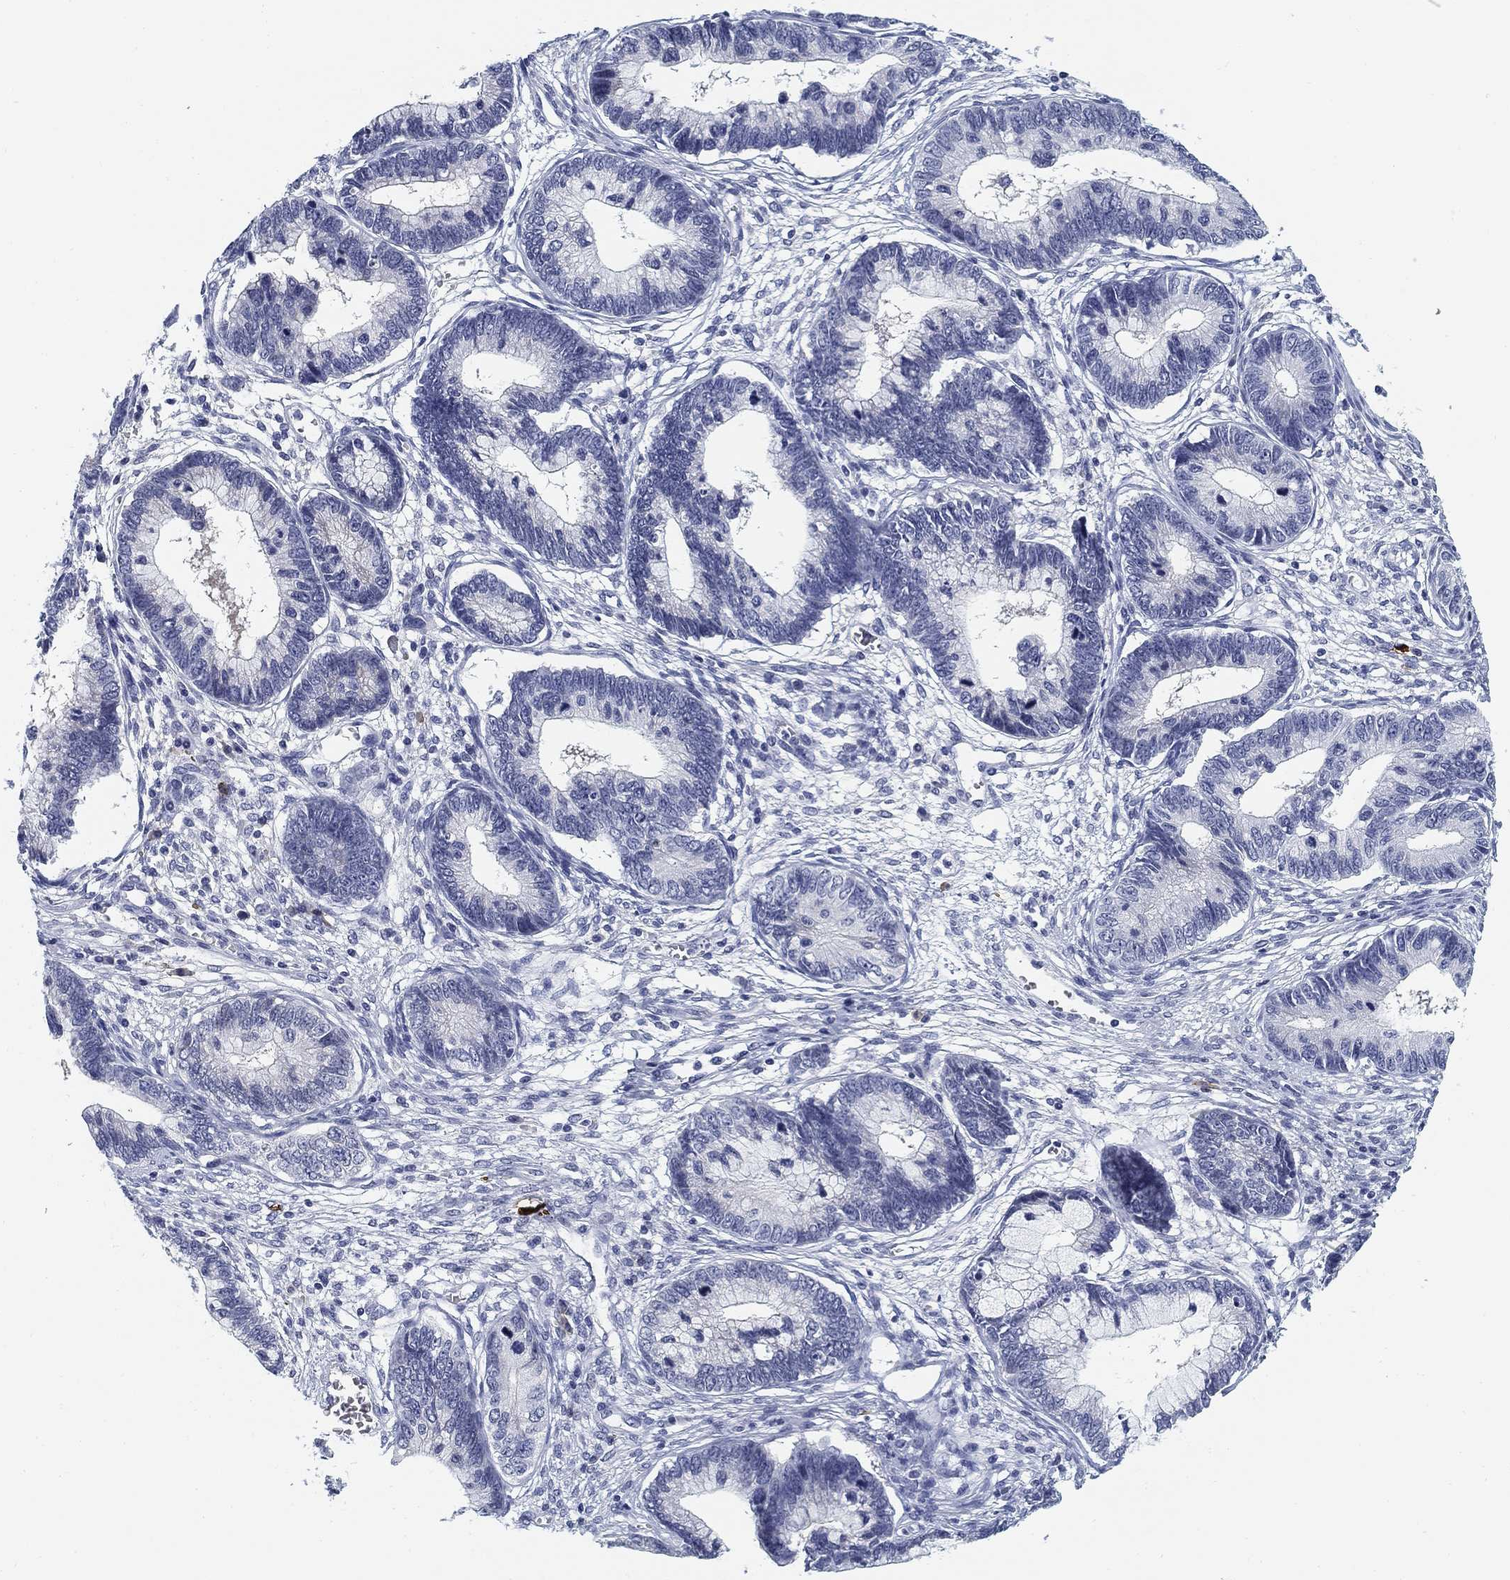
{"staining": {"intensity": "negative", "quantity": "none", "location": "none"}, "tissue": "cervical cancer", "cell_type": "Tumor cells", "image_type": "cancer", "snomed": [{"axis": "morphology", "description": "Adenocarcinoma, NOS"}, {"axis": "topography", "description": "Cervix"}], "caption": "Cervical cancer (adenocarcinoma) stained for a protein using immunohistochemistry exhibits no expression tumor cells.", "gene": "SLC2A5", "patient": {"sex": "female", "age": 44}}